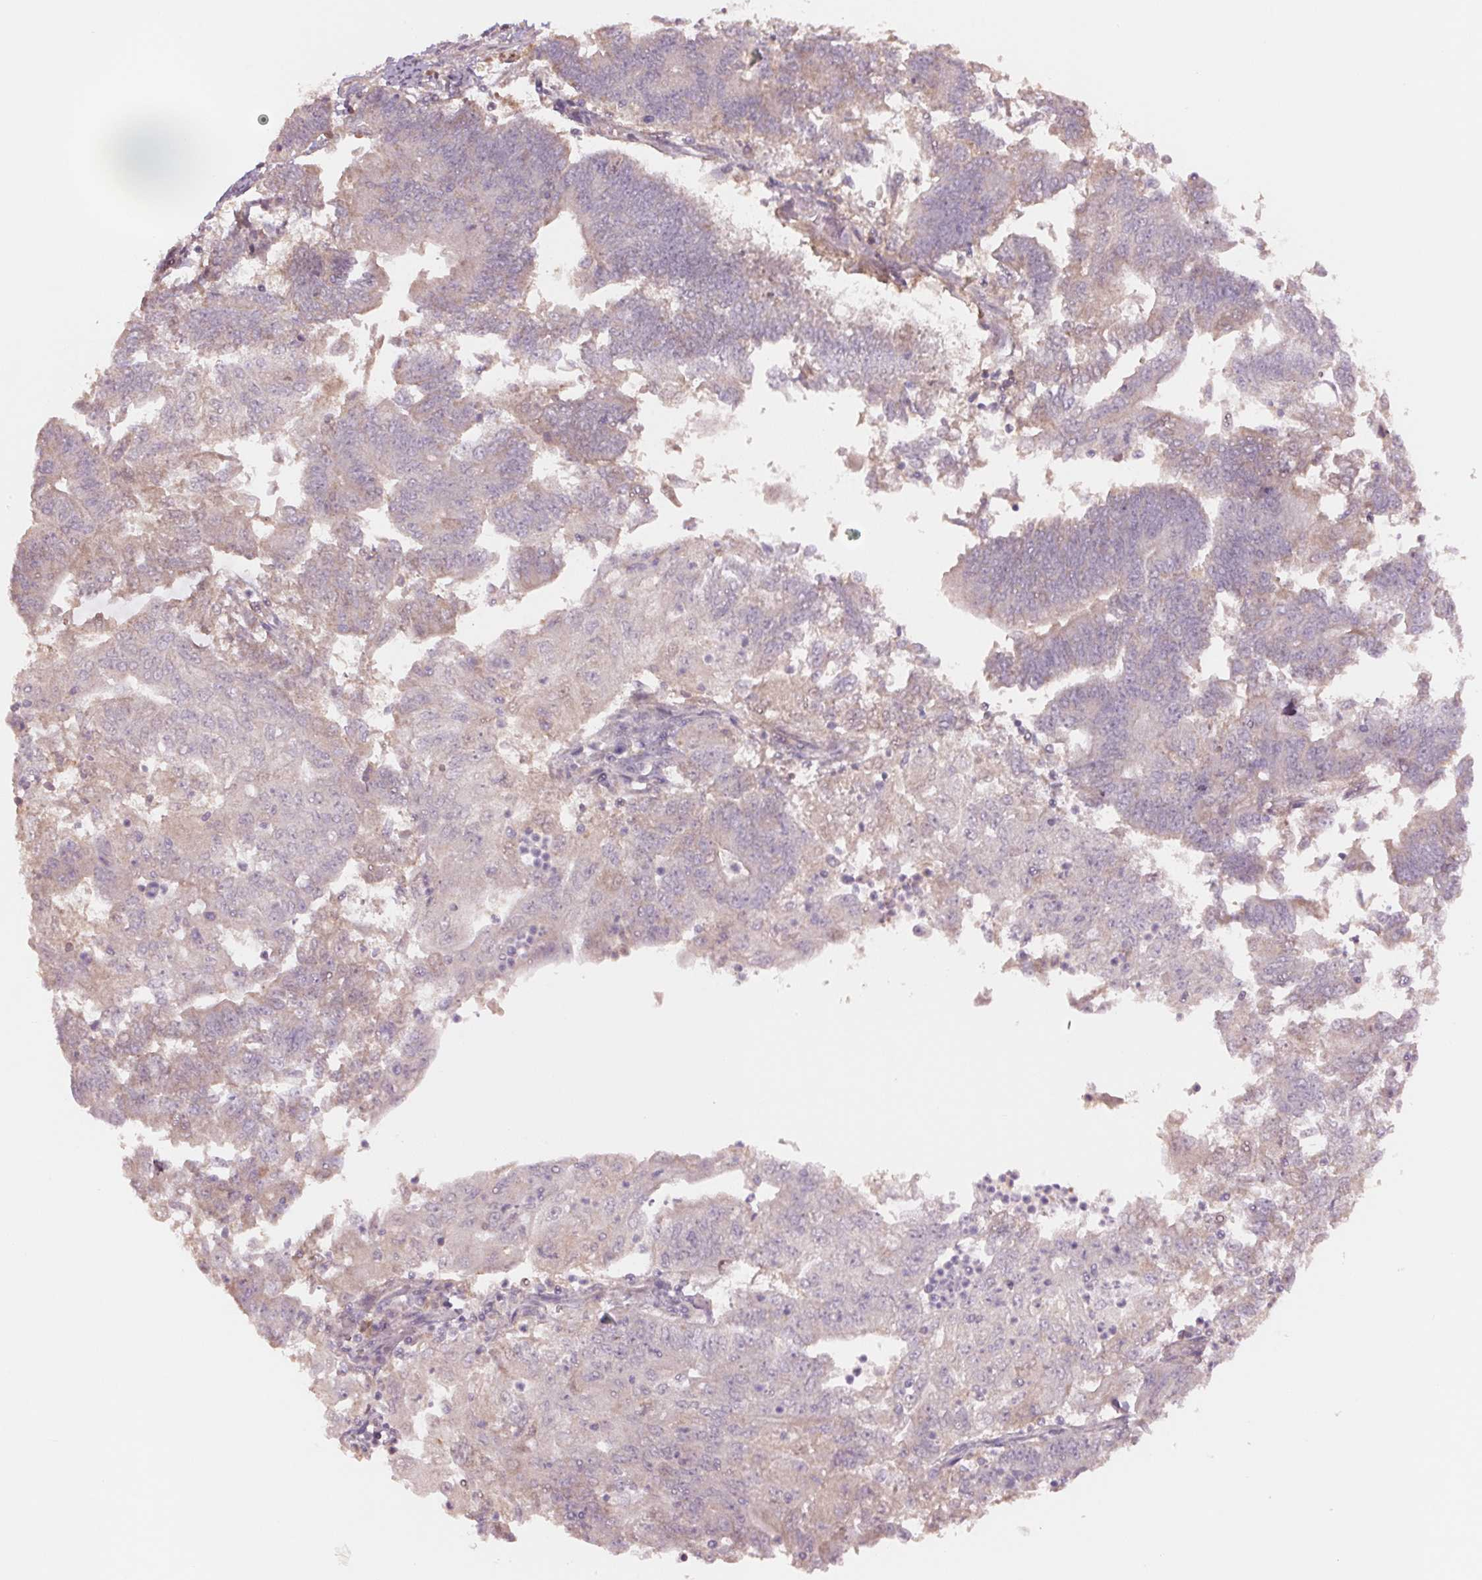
{"staining": {"intensity": "negative", "quantity": "none", "location": "none"}, "tissue": "endometrial cancer", "cell_type": "Tumor cells", "image_type": "cancer", "snomed": [{"axis": "morphology", "description": "Adenocarcinoma, NOS"}, {"axis": "topography", "description": "Endometrium"}], "caption": "Protein analysis of endometrial cancer displays no significant expression in tumor cells.", "gene": "PPIA", "patient": {"sex": "female", "age": 70}}